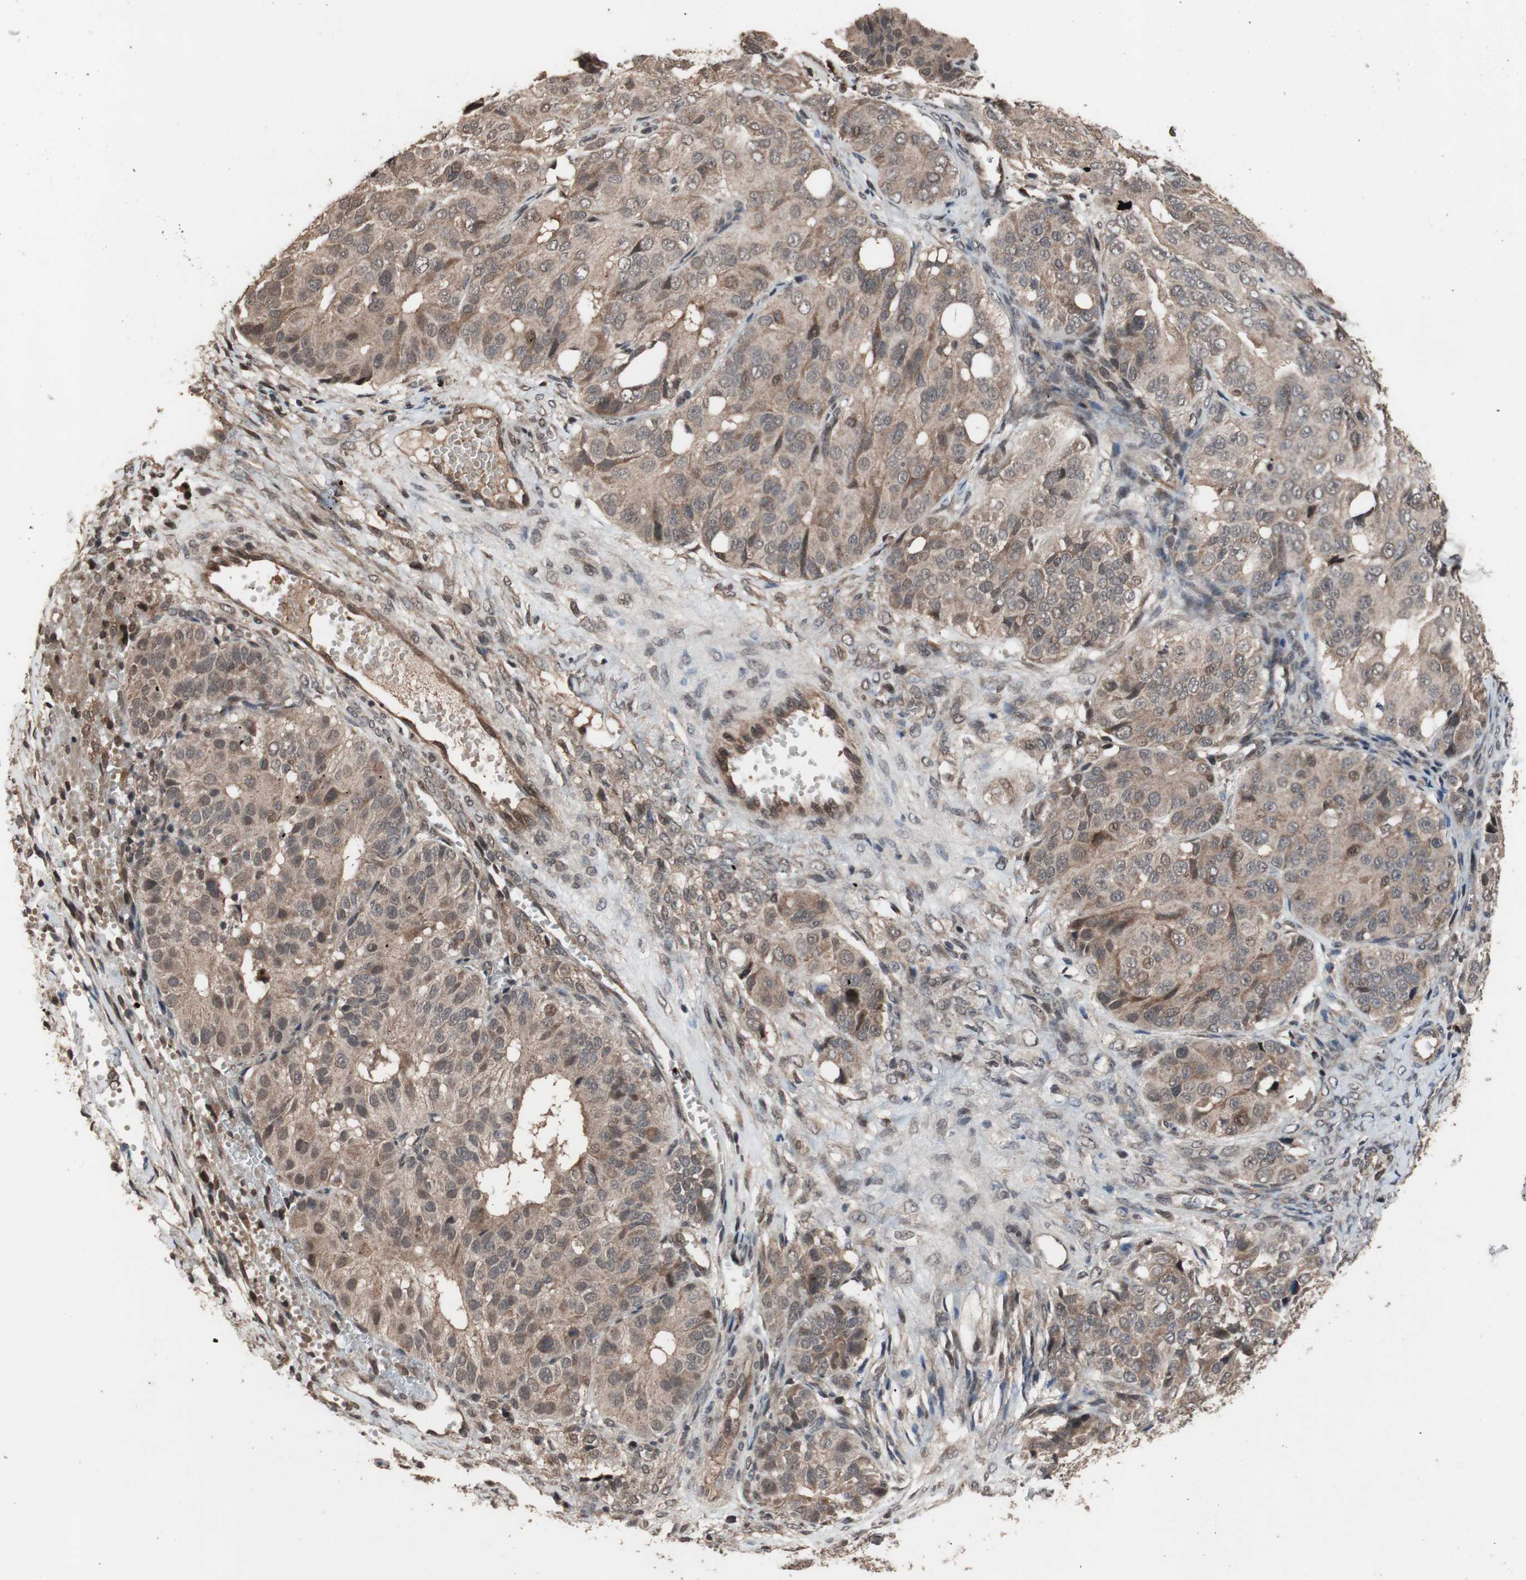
{"staining": {"intensity": "moderate", "quantity": ">75%", "location": "cytoplasmic/membranous"}, "tissue": "ovarian cancer", "cell_type": "Tumor cells", "image_type": "cancer", "snomed": [{"axis": "morphology", "description": "Carcinoma, endometroid"}, {"axis": "topography", "description": "Ovary"}], "caption": "The photomicrograph reveals a brown stain indicating the presence of a protein in the cytoplasmic/membranous of tumor cells in ovarian cancer.", "gene": "KANSL1", "patient": {"sex": "female", "age": 51}}